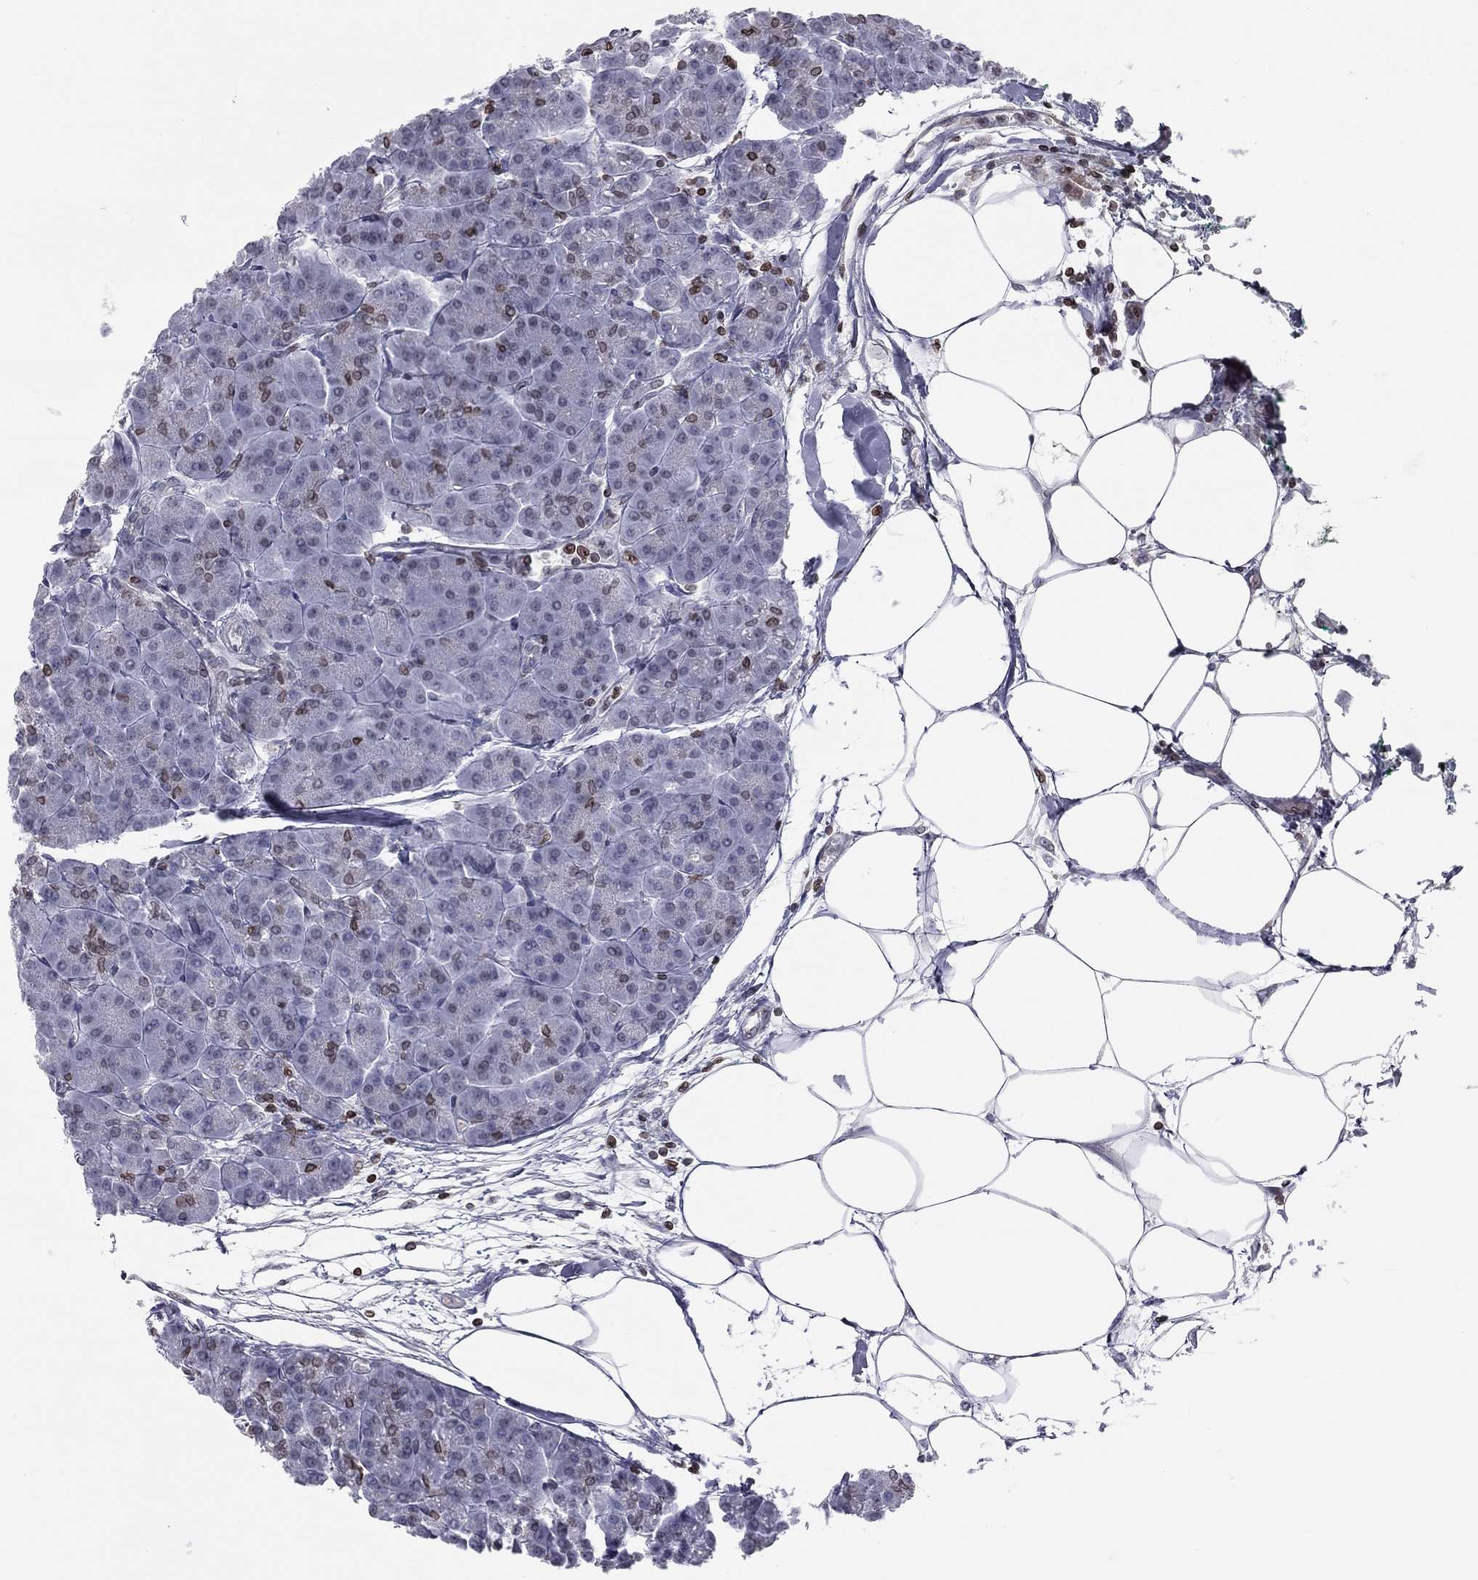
{"staining": {"intensity": "moderate", "quantity": "<25%", "location": "cytoplasmic/membranous,nuclear"}, "tissue": "pancreas", "cell_type": "Exocrine glandular cells", "image_type": "normal", "snomed": [{"axis": "morphology", "description": "Normal tissue, NOS"}, {"axis": "topography", "description": "Adipose tissue"}, {"axis": "topography", "description": "Pancreas"}, {"axis": "topography", "description": "Peripheral nerve tissue"}], "caption": "Pancreas stained with immunohistochemistry displays moderate cytoplasmic/membranous,nuclear staining in approximately <25% of exocrine glandular cells.", "gene": "ESPL1", "patient": {"sex": "female", "age": 58}}